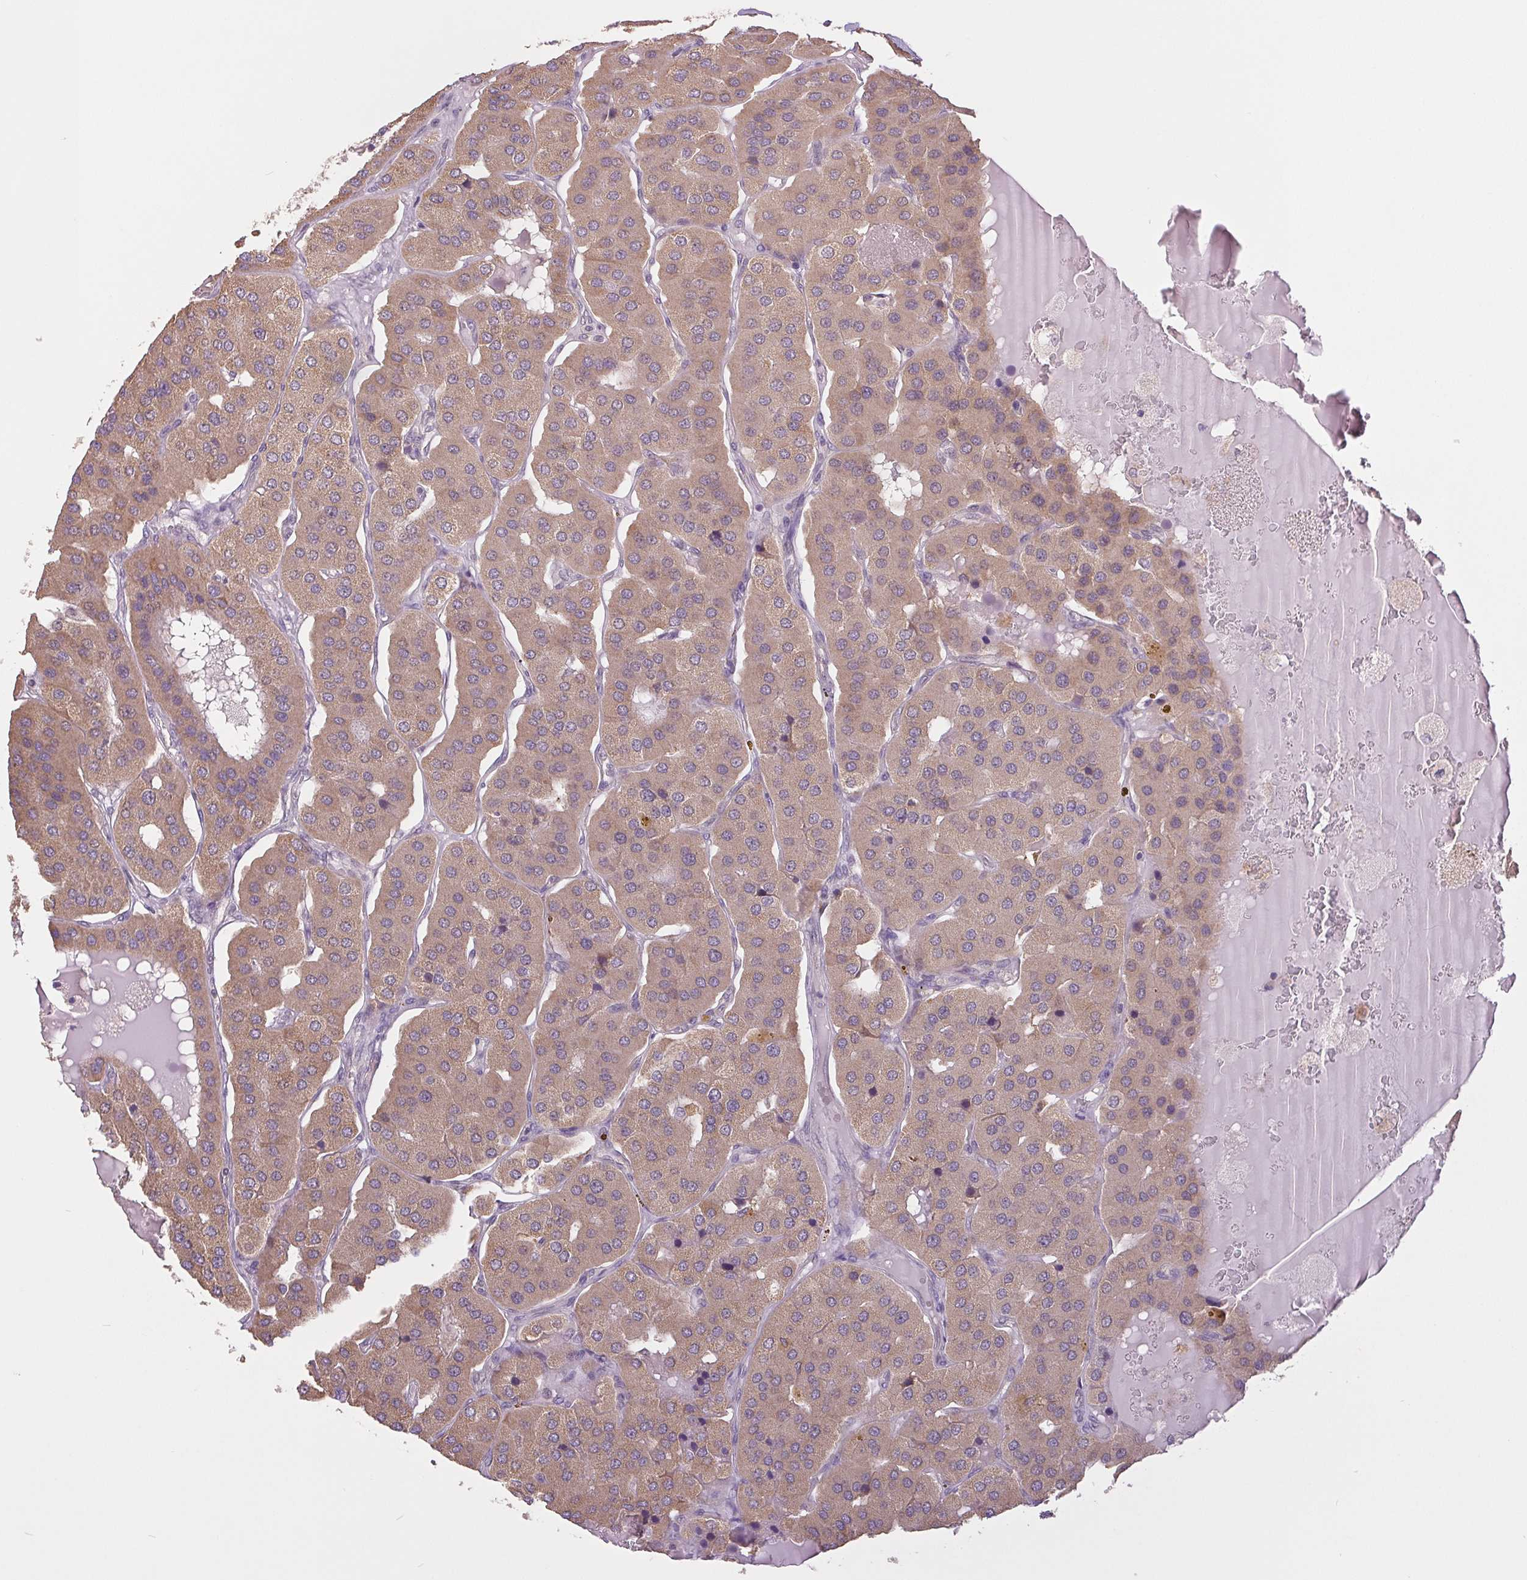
{"staining": {"intensity": "weak", "quantity": ">75%", "location": "cytoplasmic/membranous"}, "tissue": "parathyroid gland", "cell_type": "Glandular cells", "image_type": "normal", "snomed": [{"axis": "morphology", "description": "Normal tissue, NOS"}, {"axis": "morphology", "description": "Adenoma, NOS"}, {"axis": "topography", "description": "Parathyroid gland"}], "caption": "Immunohistochemical staining of benign human parathyroid gland exhibits low levels of weak cytoplasmic/membranous positivity in approximately >75% of glandular cells. (DAB (3,3'-diaminobenzidine) IHC, brown staining for protein, blue staining for nuclei).", "gene": "MAP3K5", "patient": {"sex": "female", "age": 86}}